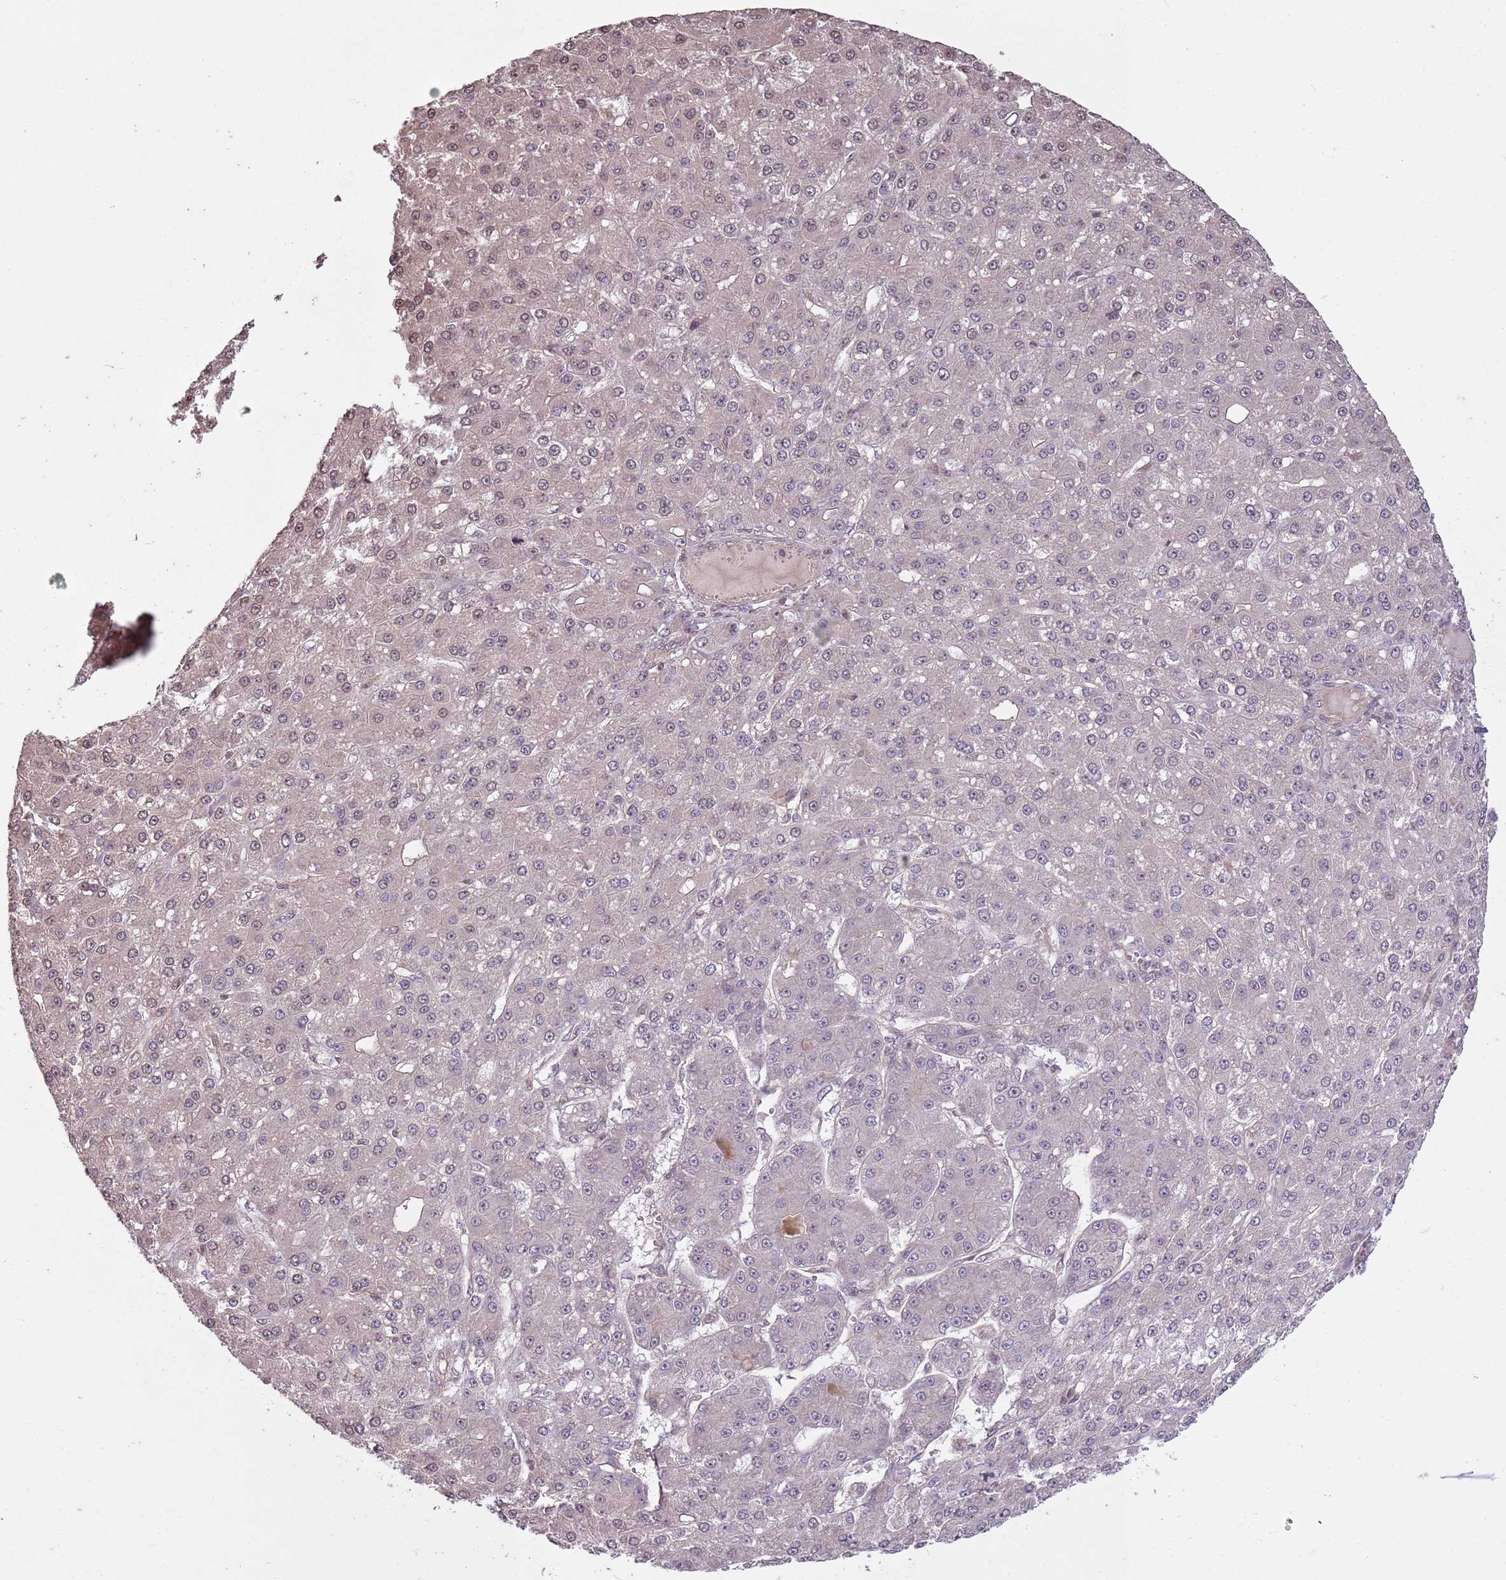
{"staining": {"intensity": "weak", "quantity": "<25%", "location": "nuclear"}, "tissue": "liver cancer", "cell_type": "Tumor cells", "image_type": "cancer", "snomed": [{"axis": "morphology", "description": "Carcinoma, Hepatocellular, NOS"}, {"axis": "topography", "description": "Liver"}], "caption": "DAB (3,3'-diaminobenzidine) immunohistochemical staining of human liver cancer (hepatocellular carcinoma) displays no significant expression in tumor cells. (DAB (3,3'-diaminobenzidine) immunohistochemistry (IHC), high magnification).", "gene": "CAPN9", "patient": {"sex": "male", "age": 67}}